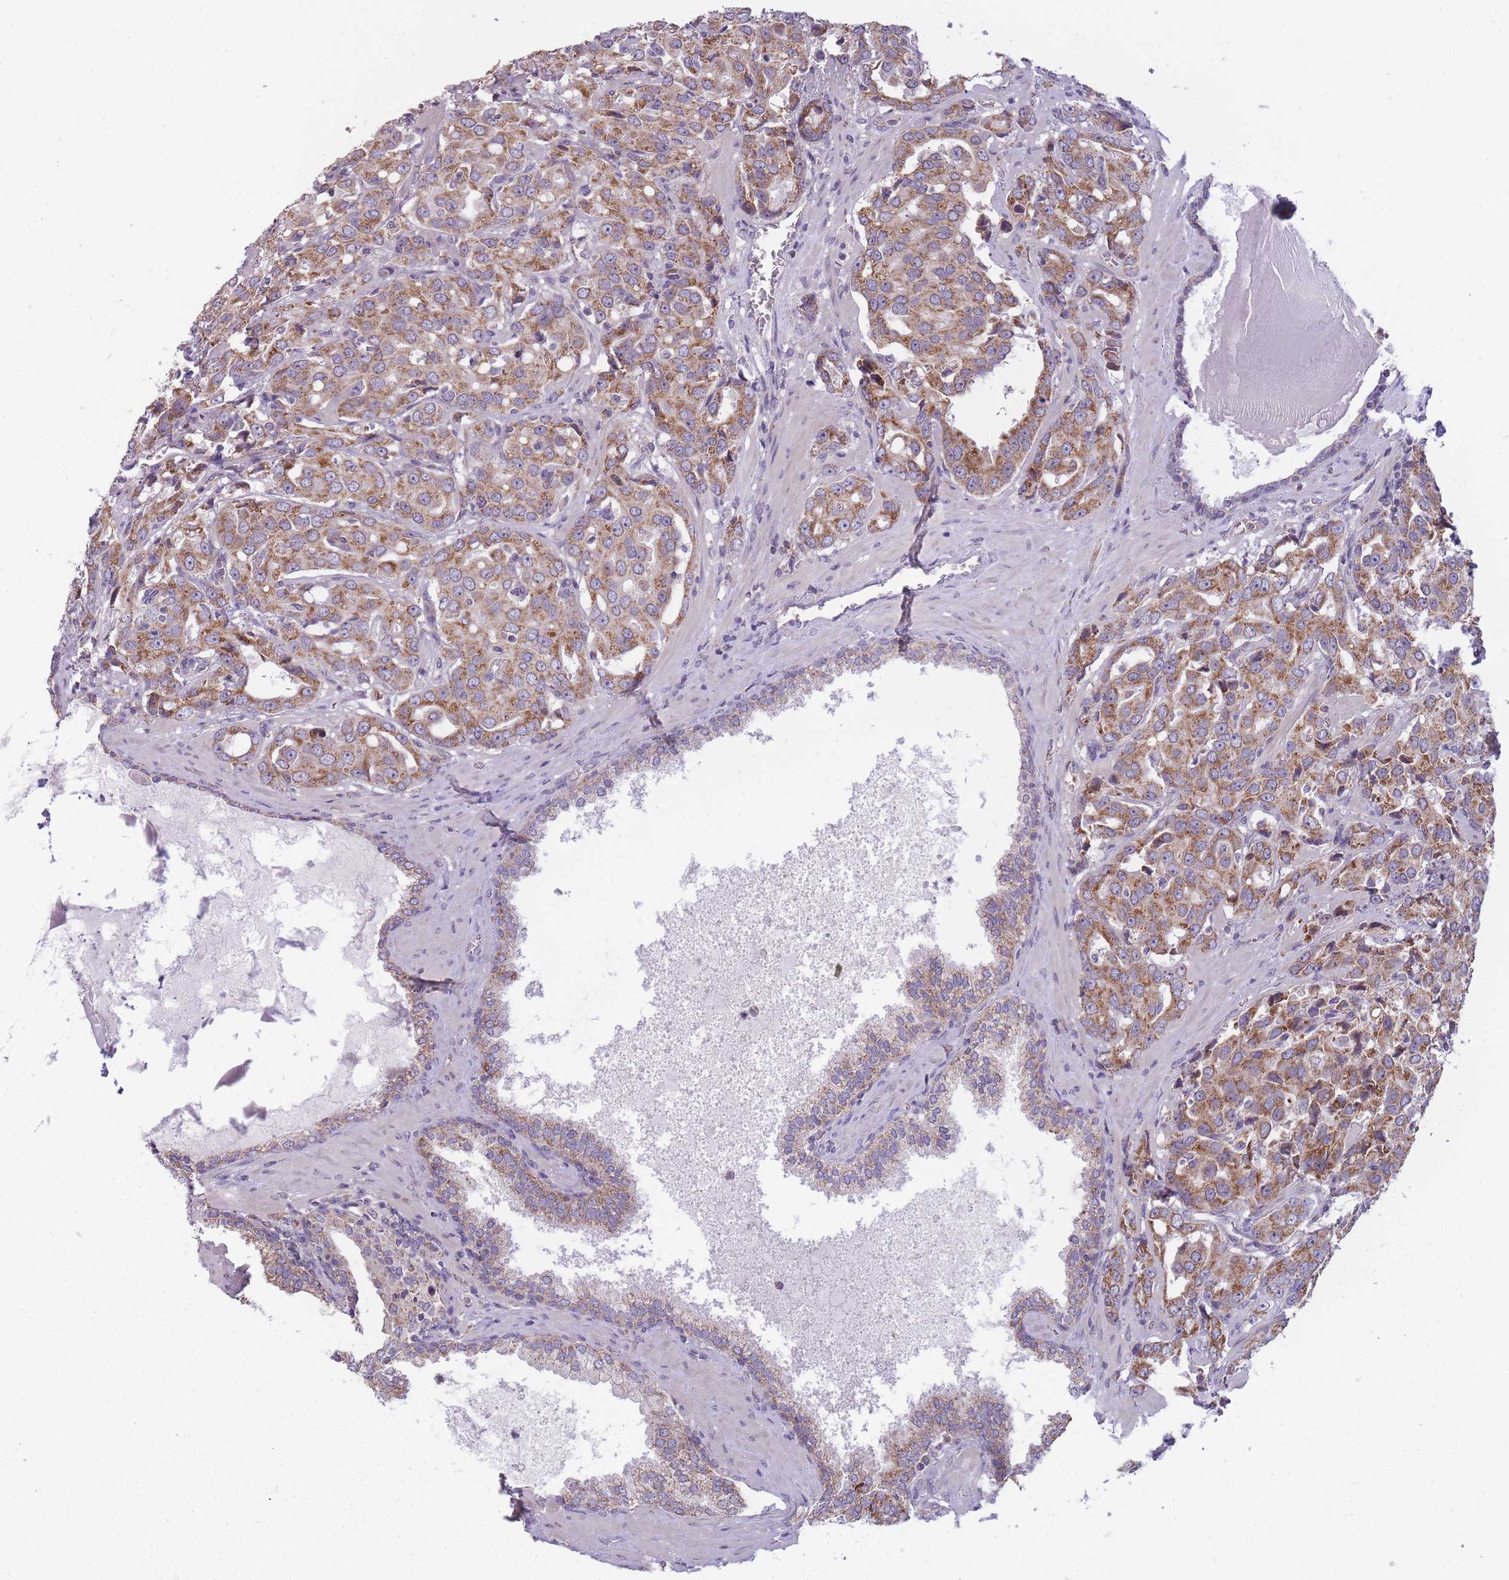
{"staining": {"intensity": "moderate", "quantity": ">75%", "location": "cytoplasmic/membranous"}, "tissue": "prostate cancer", "cell_type": "Tumor cells", "image_type": "cancer", "snomed": [{"axis": "morphology", "description": "Adenocarcinoma, High grade"}, {"axis": "topography", "description": "Prostate"}], "caption": "Immunohistochemical staining of prostate cancer exhibits moderate cytoplasmic/membranous protein positivity in approximately >75% of tumor cells.", "gene": "MRPS18C", "patient": {"sex": "male", "age": 68}}